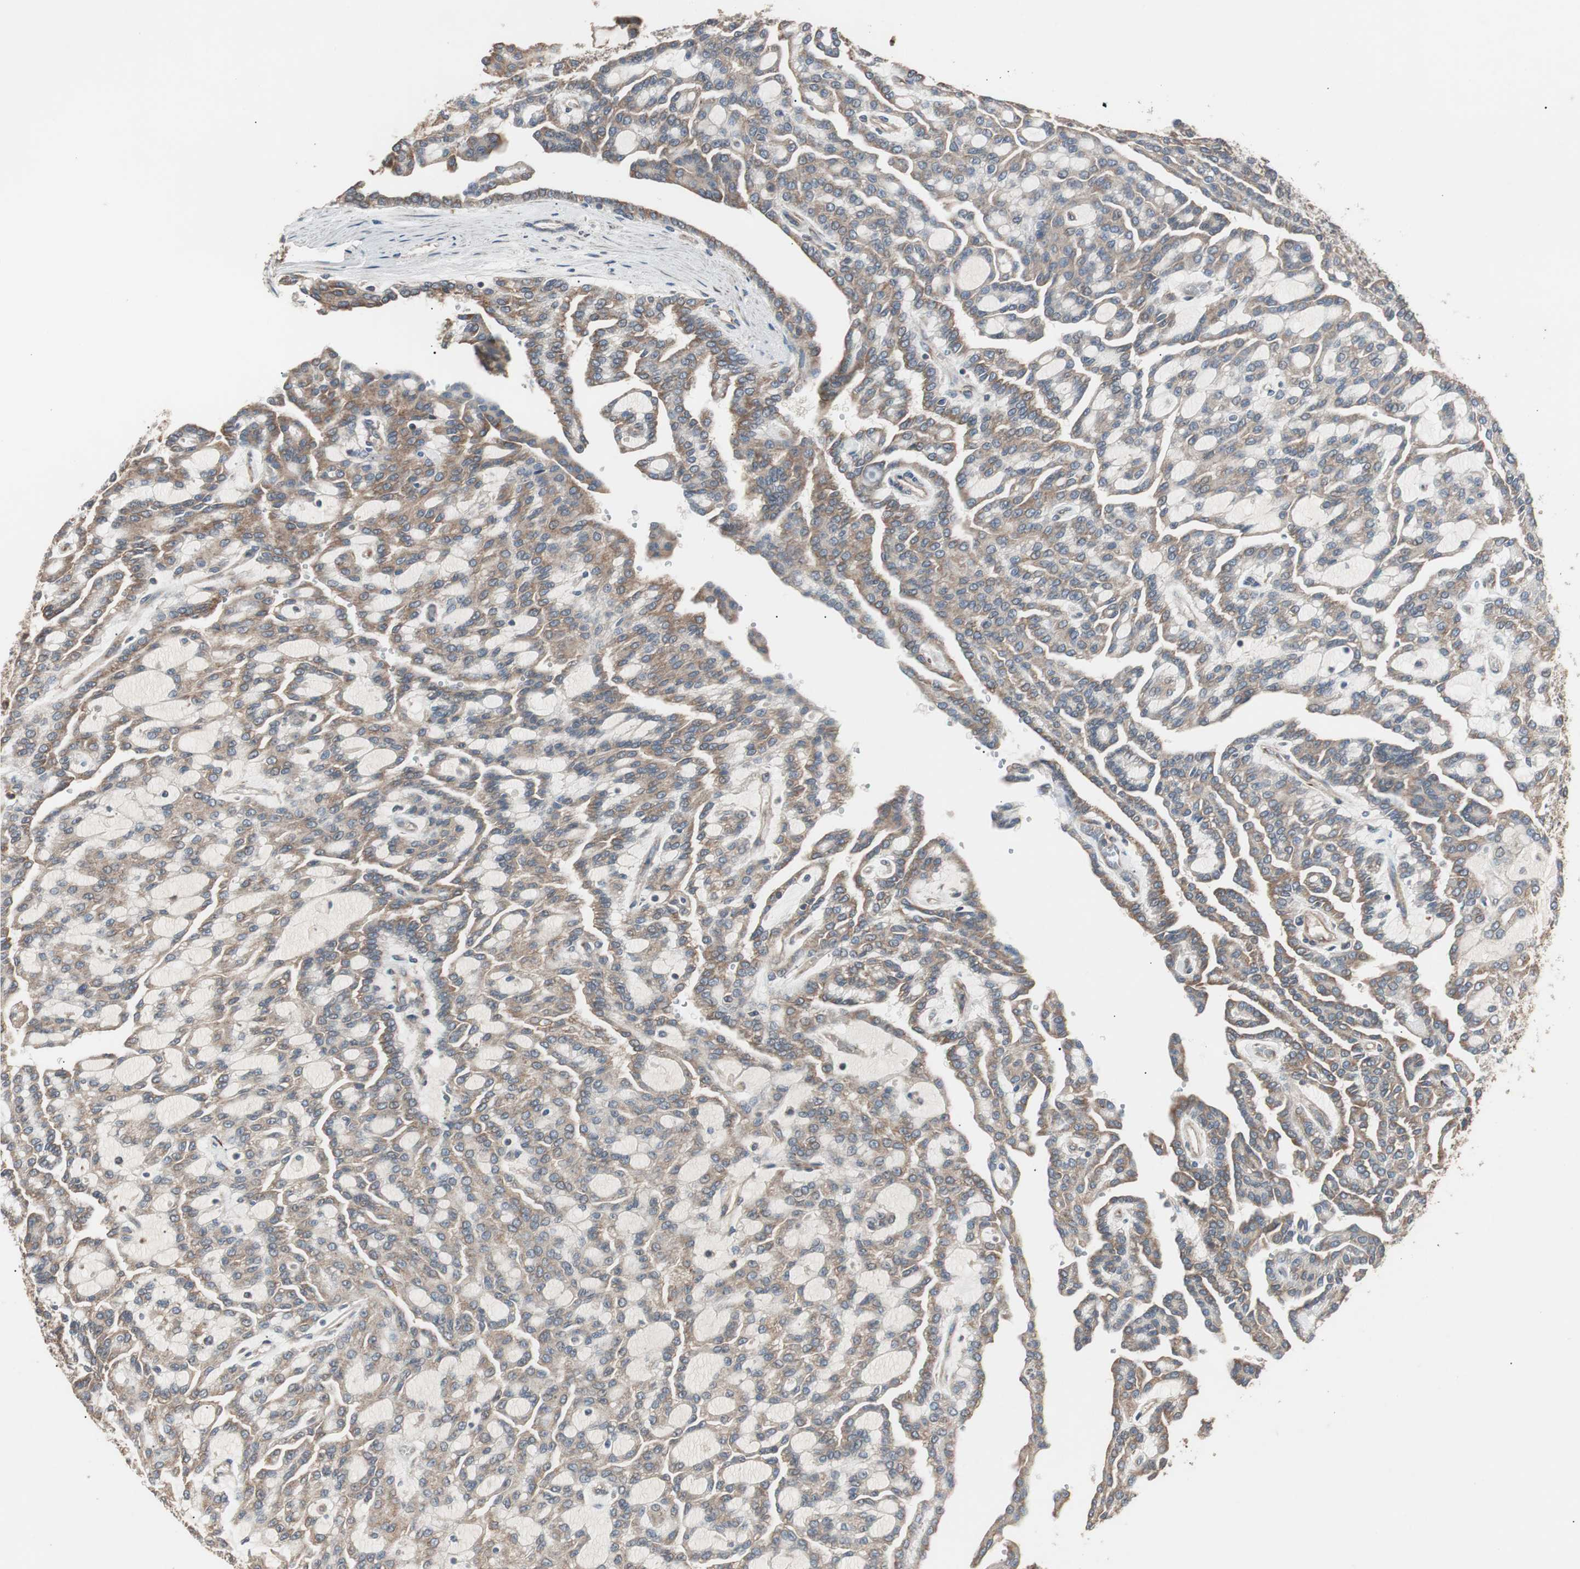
{"staining": {"intensity": "weak", "quantity": "25%-75%", "location": "cytoplasmic/membranous"}, "tissue": "renal cancer", "cell_type": "Tumor cells", "image_type": "cancer", "snomed": [{"axis": "morphology", "description": "Adenocarcinoma, NOS"}, {"axis": "topography", "description": "Kidney"}], "caption": "This image shows IHC staining of renal cancer, with low weak cytoplasmic/membranous staining in approximately 25%-75% of tumor cells.", "gene": "LZTS1", "patient": {"sex": "male", "age": 63}}